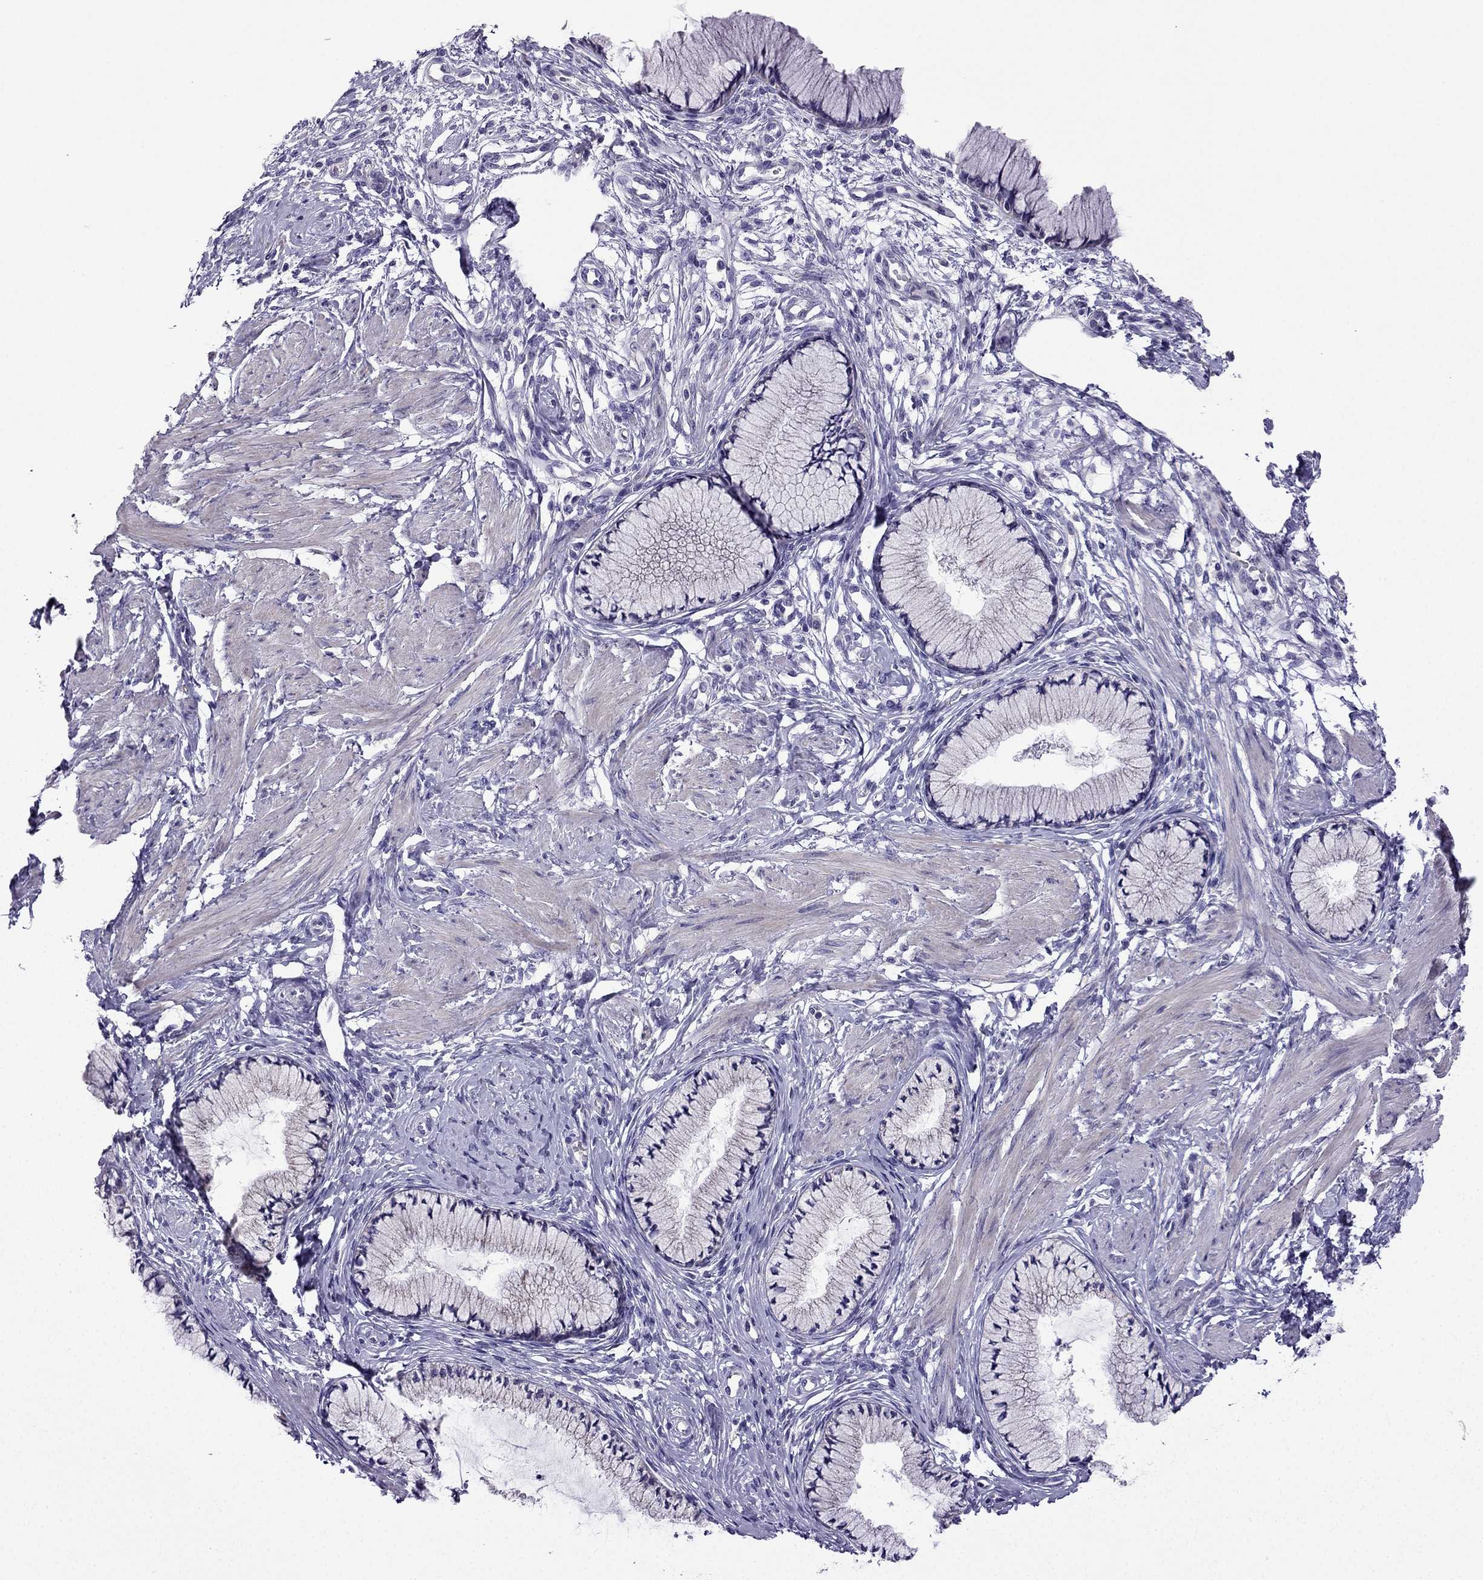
{"staining": {"intensity": "negative", "quantity": "none", "location": "none"}, "tissue": "cervix", "cell_type": "Glandular cells", "image_type": "normal", "snomed": [{"axis": "morphology", "description": "Normal tissue, NOS"}, {"axis": "topography", "description": "Cervix"}], "caption": "Immunohistochemical staining of normal cervix reveals no significant staining in glandular cells. (DAB (3,3'-diaminobenzidine) immunohistochemistry, high magnification).", "gene": "KIF5A", "patient": {"sex": "female", "age": 37}}